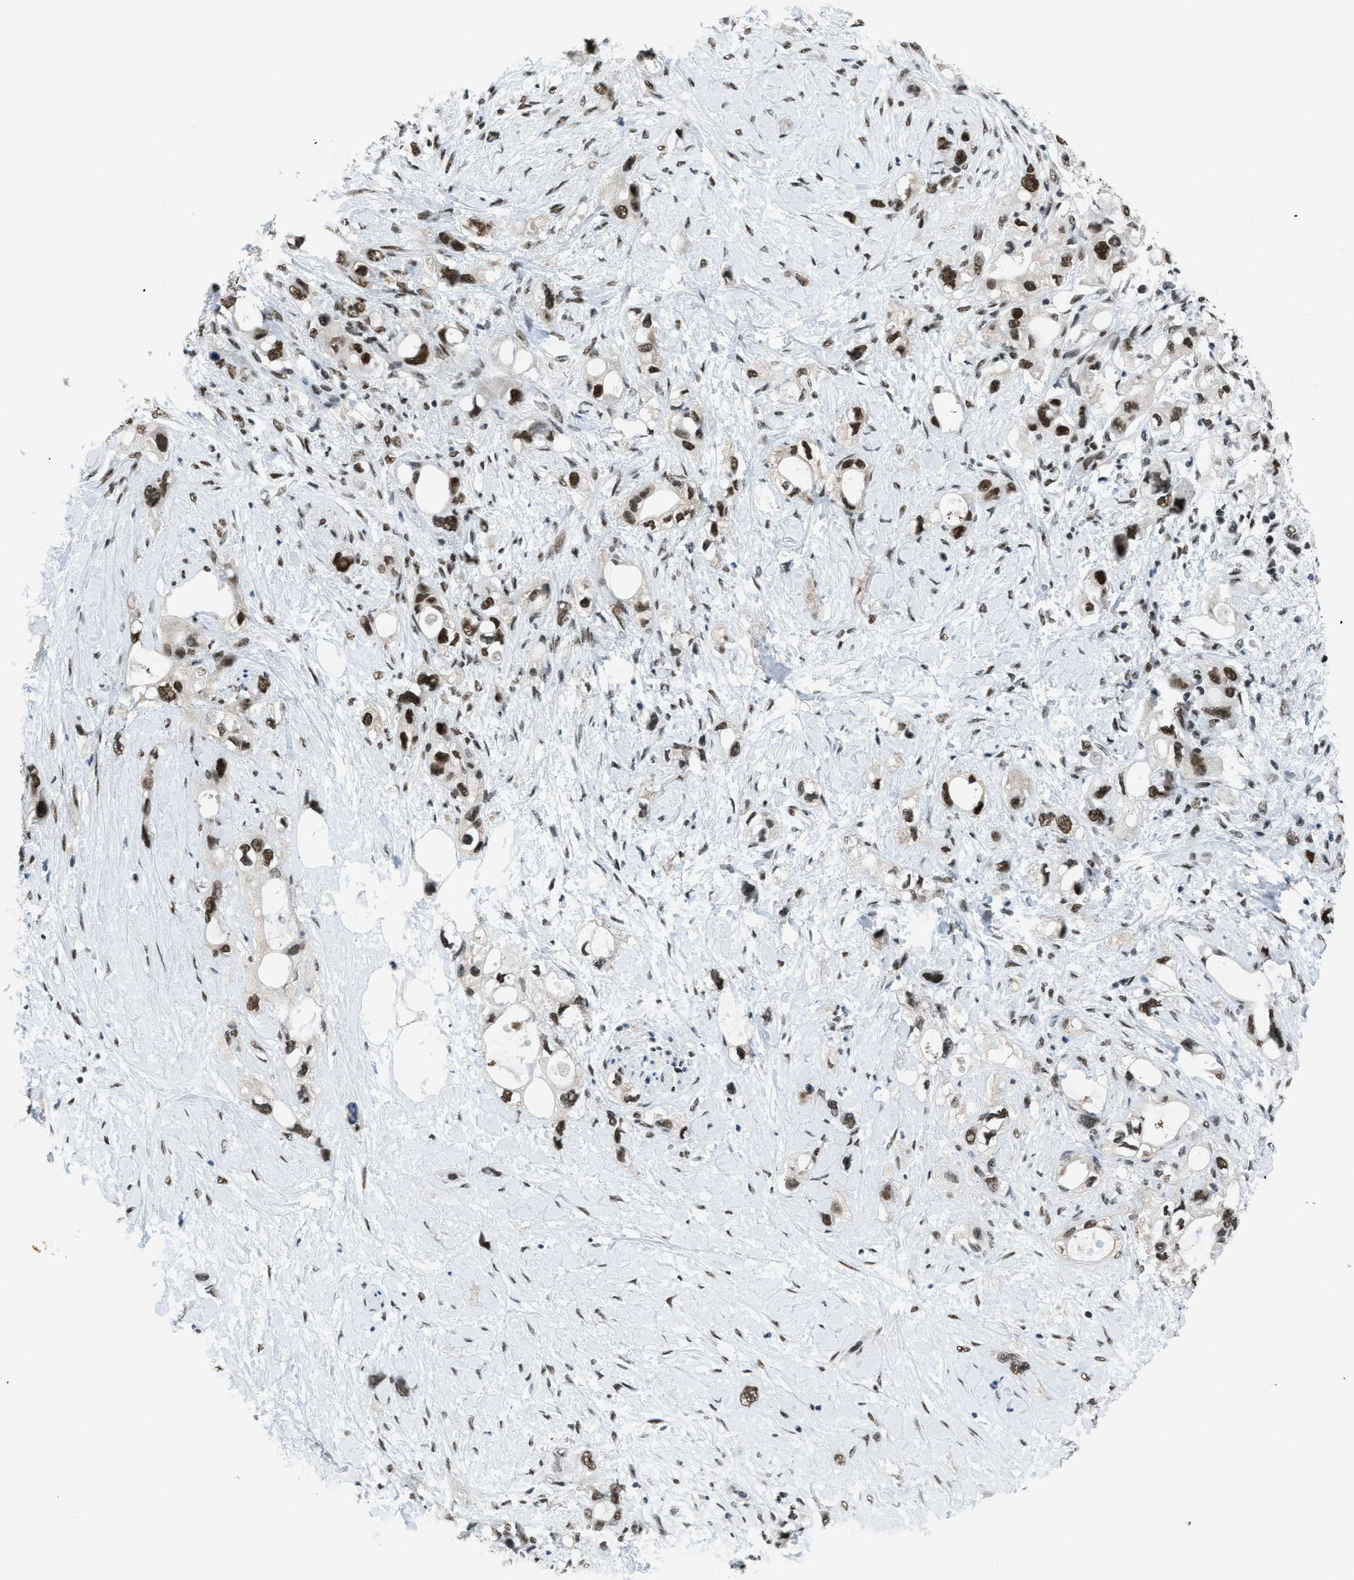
{"staining": {"intensity": "strong", "quantity": ">75%", "location": "nuclear"}, "tissue": "pancreatic cancer", "cell_type": "Tumor cells", "image_type": "cancer", "snomed": [{"axis": "morphology", "description": "Adenocarcinoma, NOS"}, {"axis": "topography", "description": "Pancreas"}], "caption": "Tumor cells reveal high levels of strong nuclear positivity in about >75% of cells in human pancreatic adenocarcinoma. (DAB IHC, brown staining for protein, blue staining for nuclei).", "gene": "GATAD2B", "patient": {"sex": "female", "age": 56}}